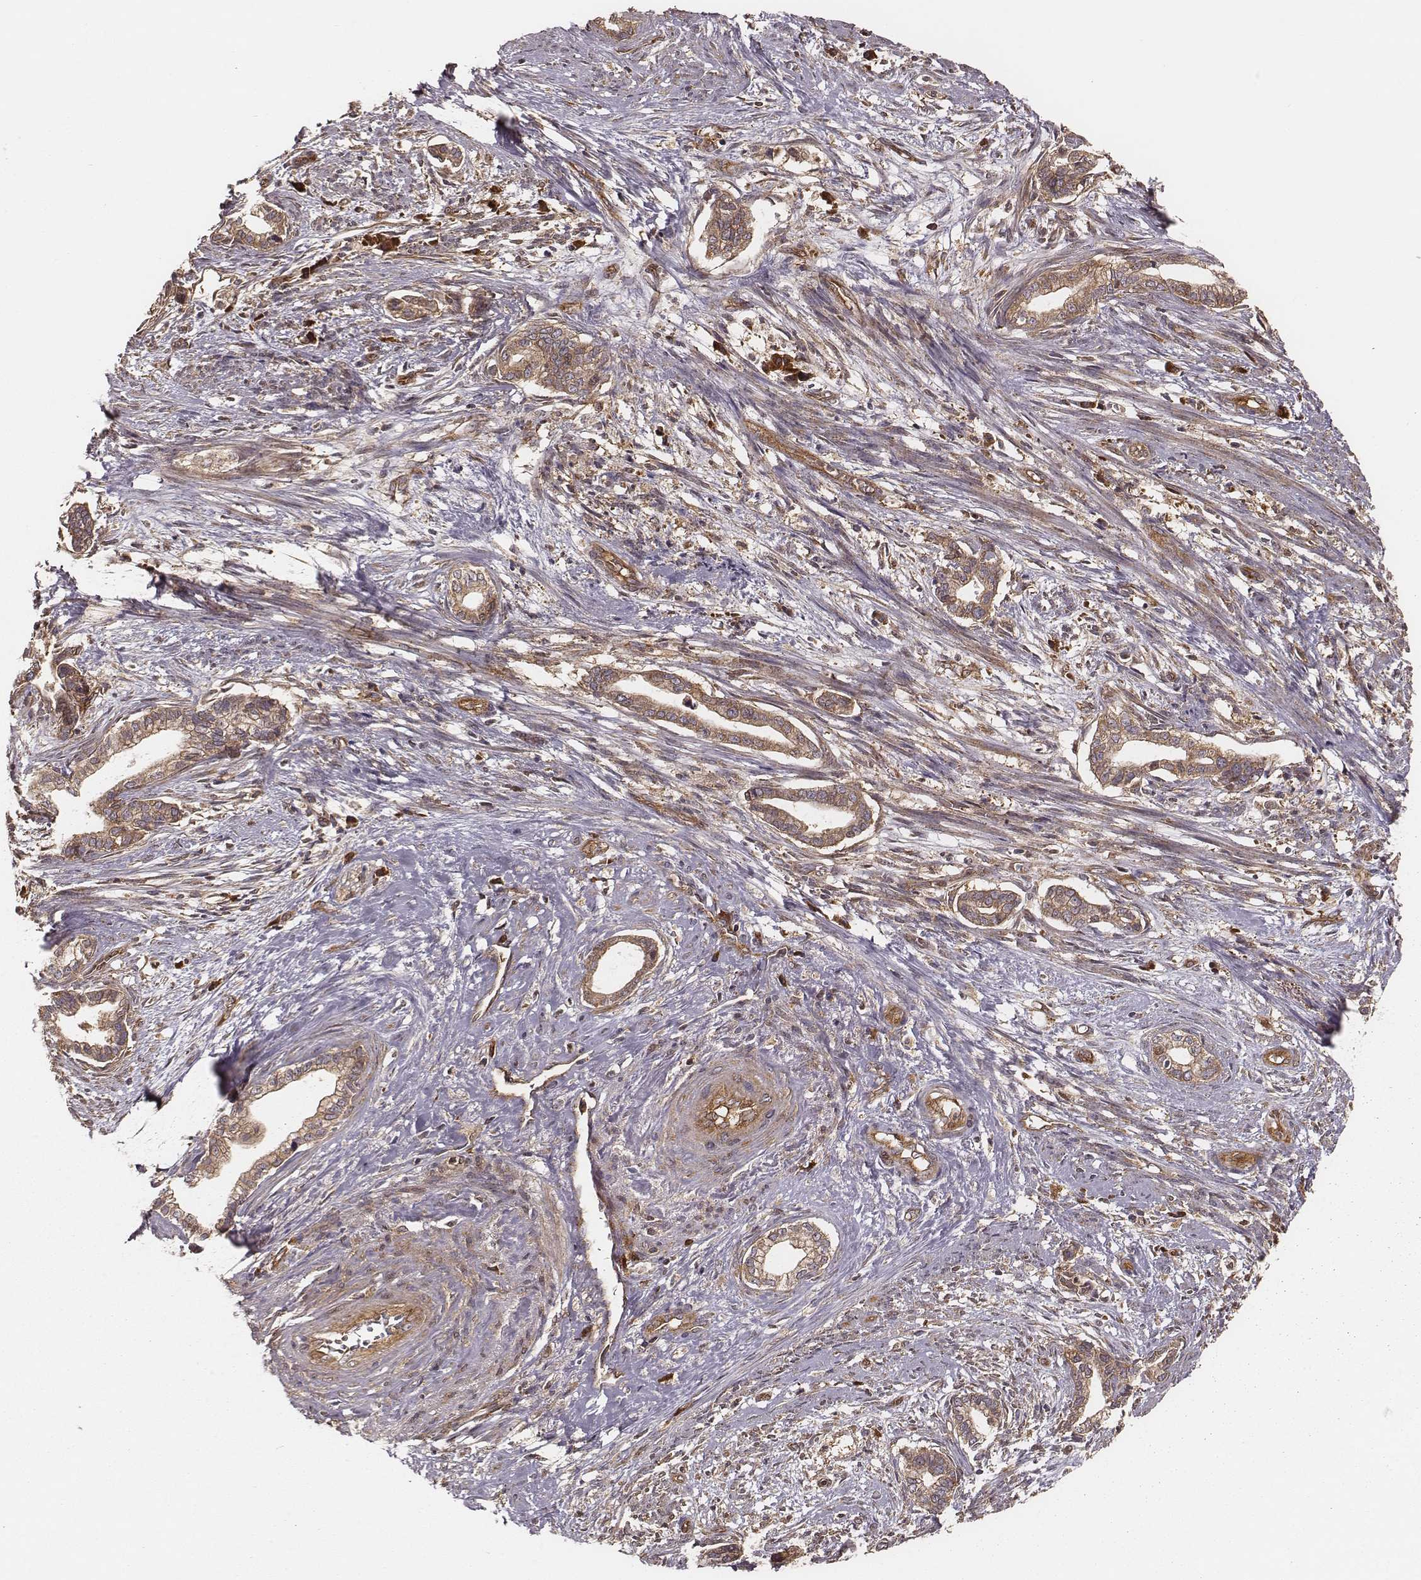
{"staining": {"intensity": "moderate", "quantity": ">75%", "location": "cytoplasmic/membranous"}, "tissue": "cervical cancer", "cell_type": "Tumor cells", "image_type": "cancer", "snomed": [{"axis": "morphology", "description": "Adenocarcinoma, NOS"}, {"axis": "topography", "description": "Cervix"}], "caption": "Cervical adenocarcinoma stained for a protein (brown) reveals moderate cytoplasmic/membranous positive positivity in about >75% of tumor cells.", "gene": "CARS1", "patient": {"sex": "female", "age": 62}}